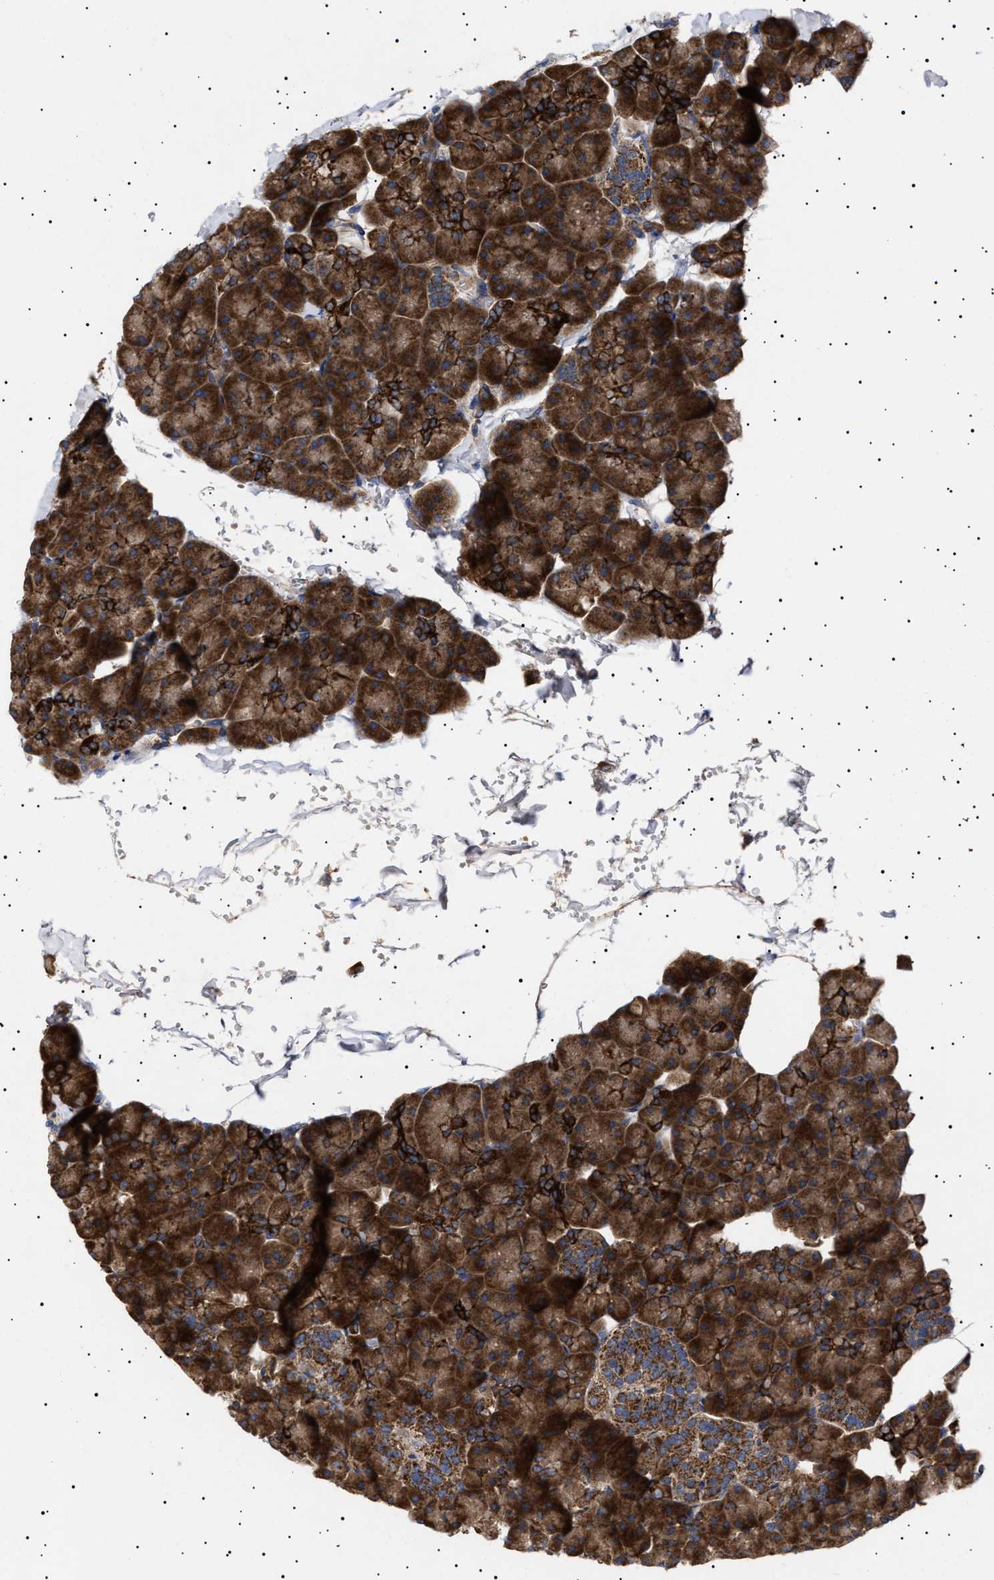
{"staining": {"intensity": "strong", "quantity": ">75%", "location": "cytoplasmic/membranous"}, "tissue": "pancreas", "cell_type": "Exocrine glandular cells", "image_type": "normal", "snomed": [{"axis": "morphology", "description": "Normal tissue, NOS"}, {"axis": "topography", "description": "Pancreas"}], "caption": "Immunohistochemical staining of benign pancreas shows strong cytoplasmic/membranous protein expression in about >75% of exocrine glandular cells. The staining was performed using DAB to visualize the protein expression in brown, while the nuclei were stained in blue with hematoxylin (Magnification: 20x).", "gene": "MRPL10", "patient": {"sex": "male", "age": 35}}